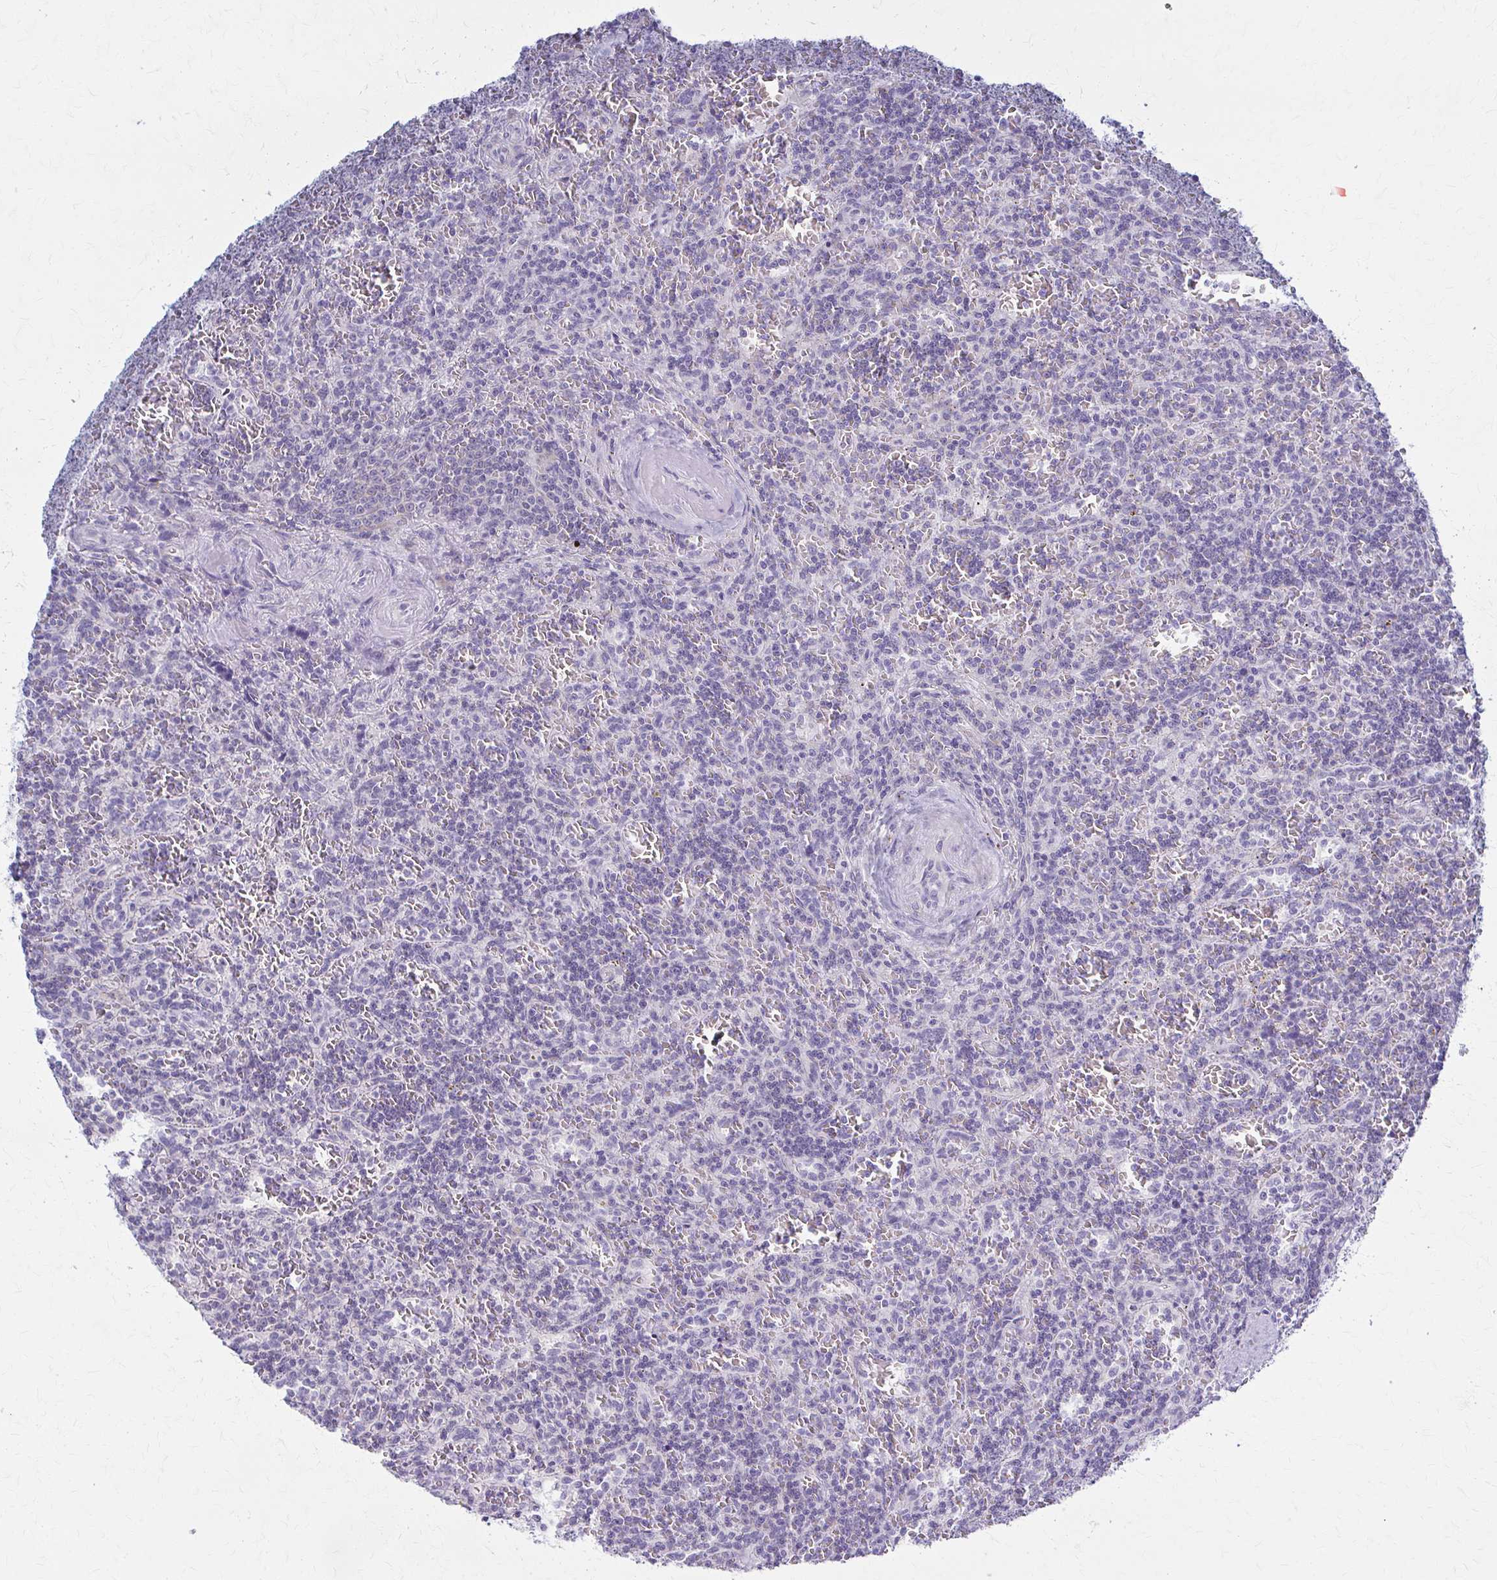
{"staining": {"intensity": "negative", "quantity": "none", "location": "none"}, "tissue": "lymphoma", "cell_type": "Tumor cells", "image_type": "cancer", "snomed": [{"axis": "morphology", "description": "Malignant lymphoma, non-Hodgkin's type, Low grade"}, {"axis": "topography", "description": "Spleen"}], "caption": "Human malignant lymphoma, non-Hodgkin's type (low-grade) stained for a protein using immunohistochemistry reveals no positivity in tumor cells.", "gene": "PRKRA", "patient": {"sex": "male", "age": 73}}